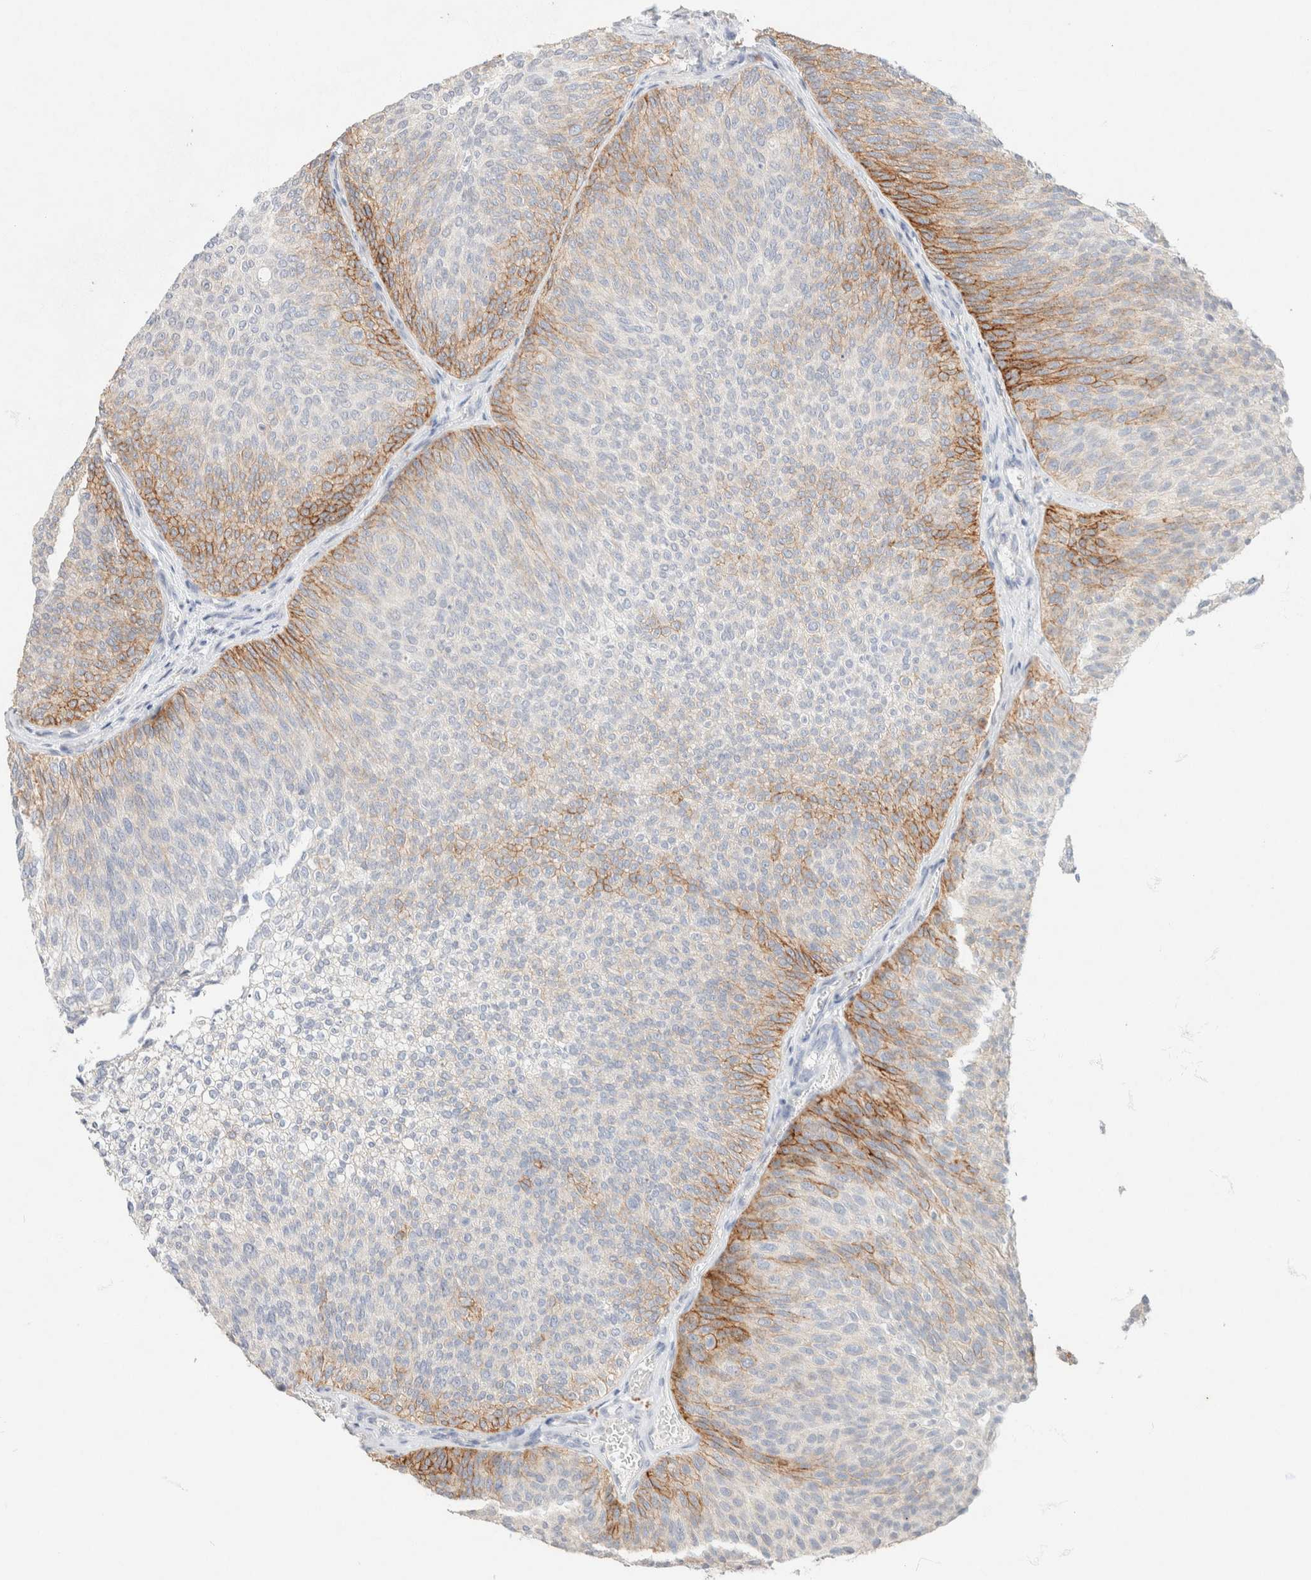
{"staining": {"intensity": "moderate", "quantity": "<25%", "location": "cytoplasmic/membranous"}, "tissue": "urothelial cancer", "cell_type": "Tumor cells", "image_type": "cancer", "snomed": [{"axis": "morphology", "description": "Urothelial carcinoma, Low grade"}, {"axis": "topography", "description": "Urinary bladder"}], "caption": "Urothelial carcinoma (low-grade) was stained to show a protein in brown. There is low levels of moderate cytoplasmic/membranous staining in approximately <25% of tumor cells. The protein is stained brown, and the nuclei are stained in blue (DAB (3,3'-diaminobenzidine) IHC with brightfield microscopy, high magnification).", "gene": "CA12", "patient": {"sex": "female", "age": 79}}